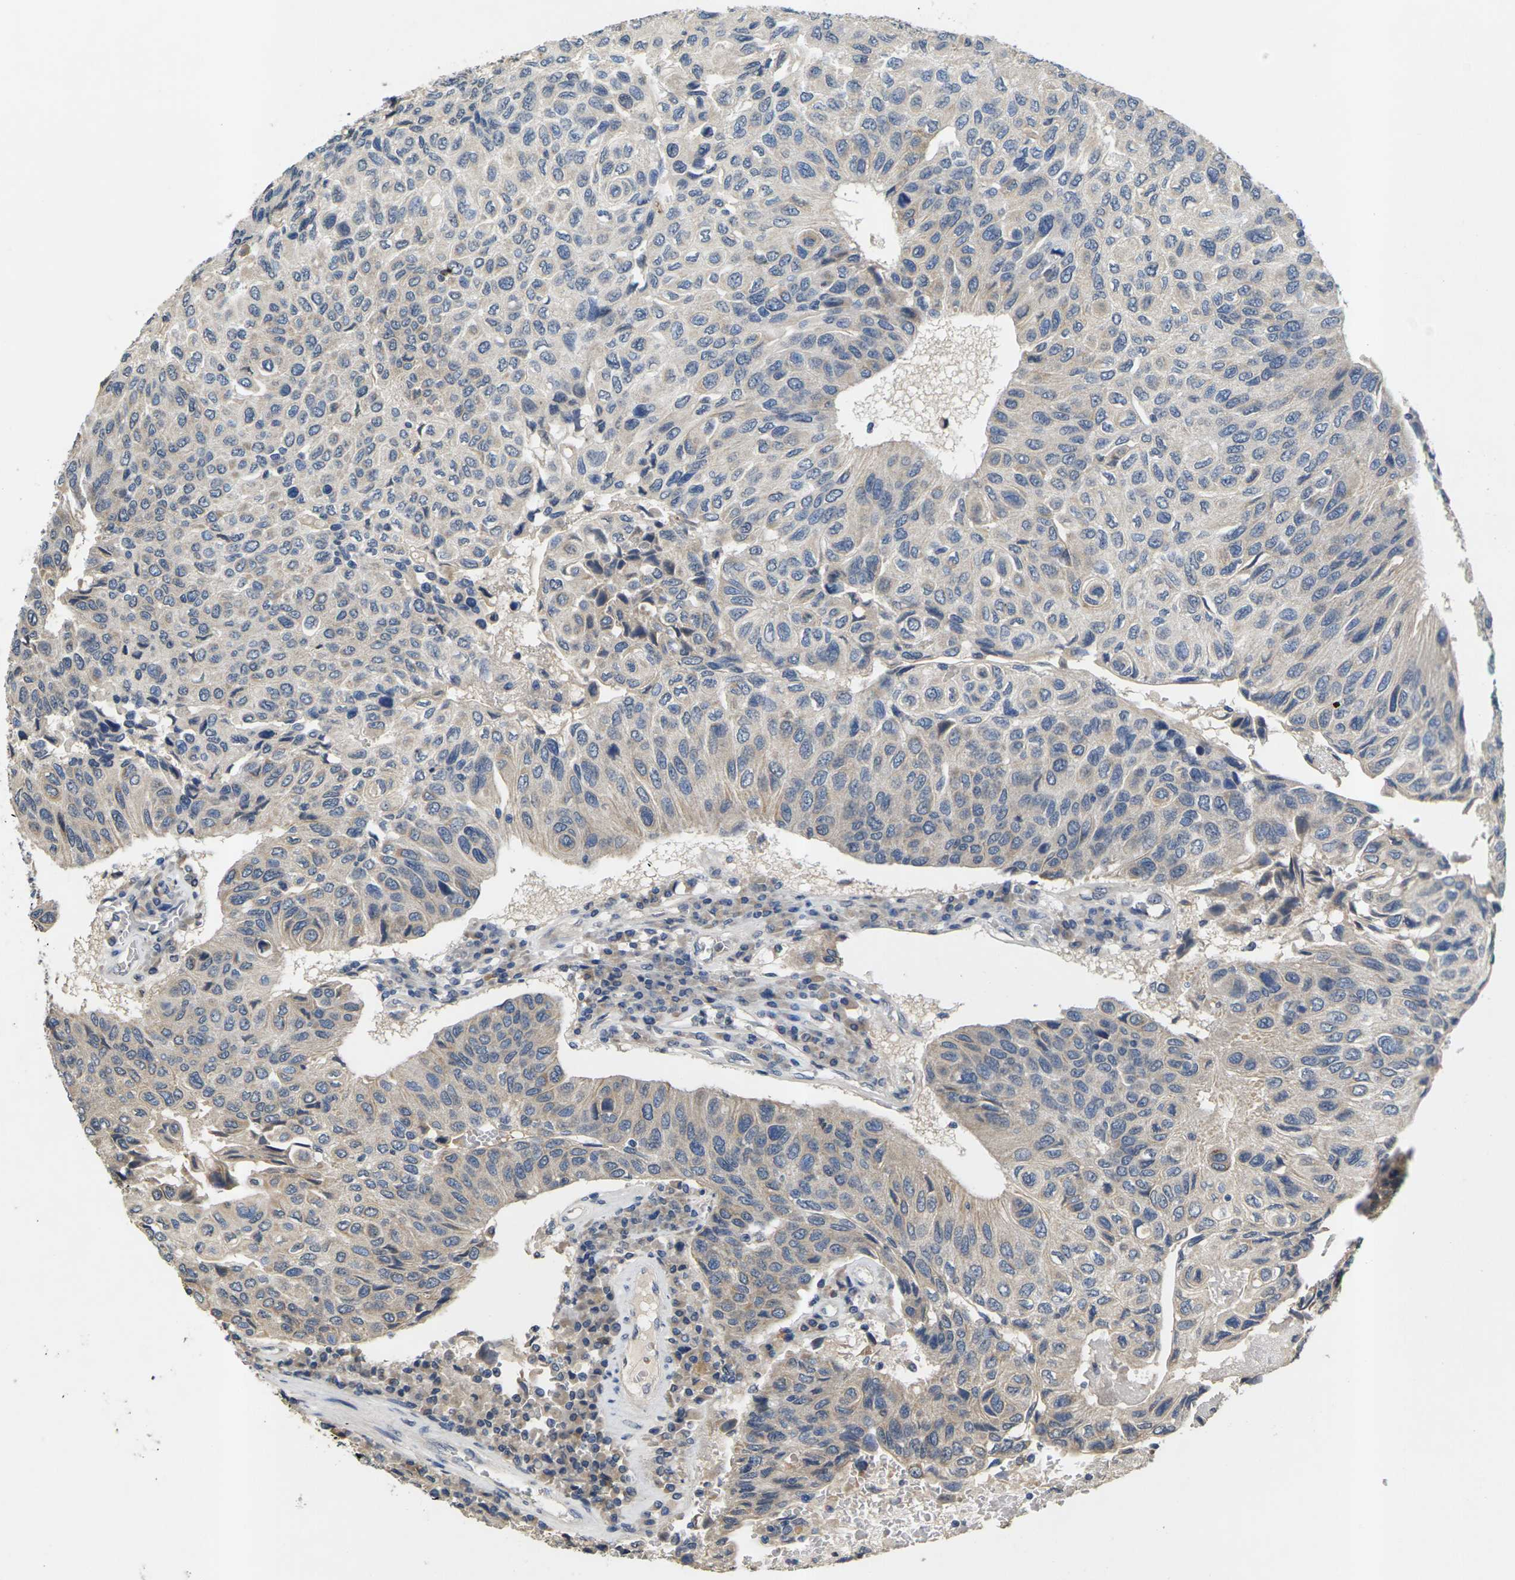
{"staining": {"intensity": "negative", "quantity": "none", "location": "none"}, "tissue": "urothelial cancer", "cell_type": "Tumor cells", "image_type": "cancer", "snomed": [{"axis": "morphology", "description": "Urothelial carcinoma, High grade"}, {"axis": "topography", "description": "Urinary bladder"}], "caption": "Immunohistochemistry of urothelial cancer displays no staining in tumor cells.", "gene": "SLC2A2", "patient": {"sex": "male", "age": 66}}